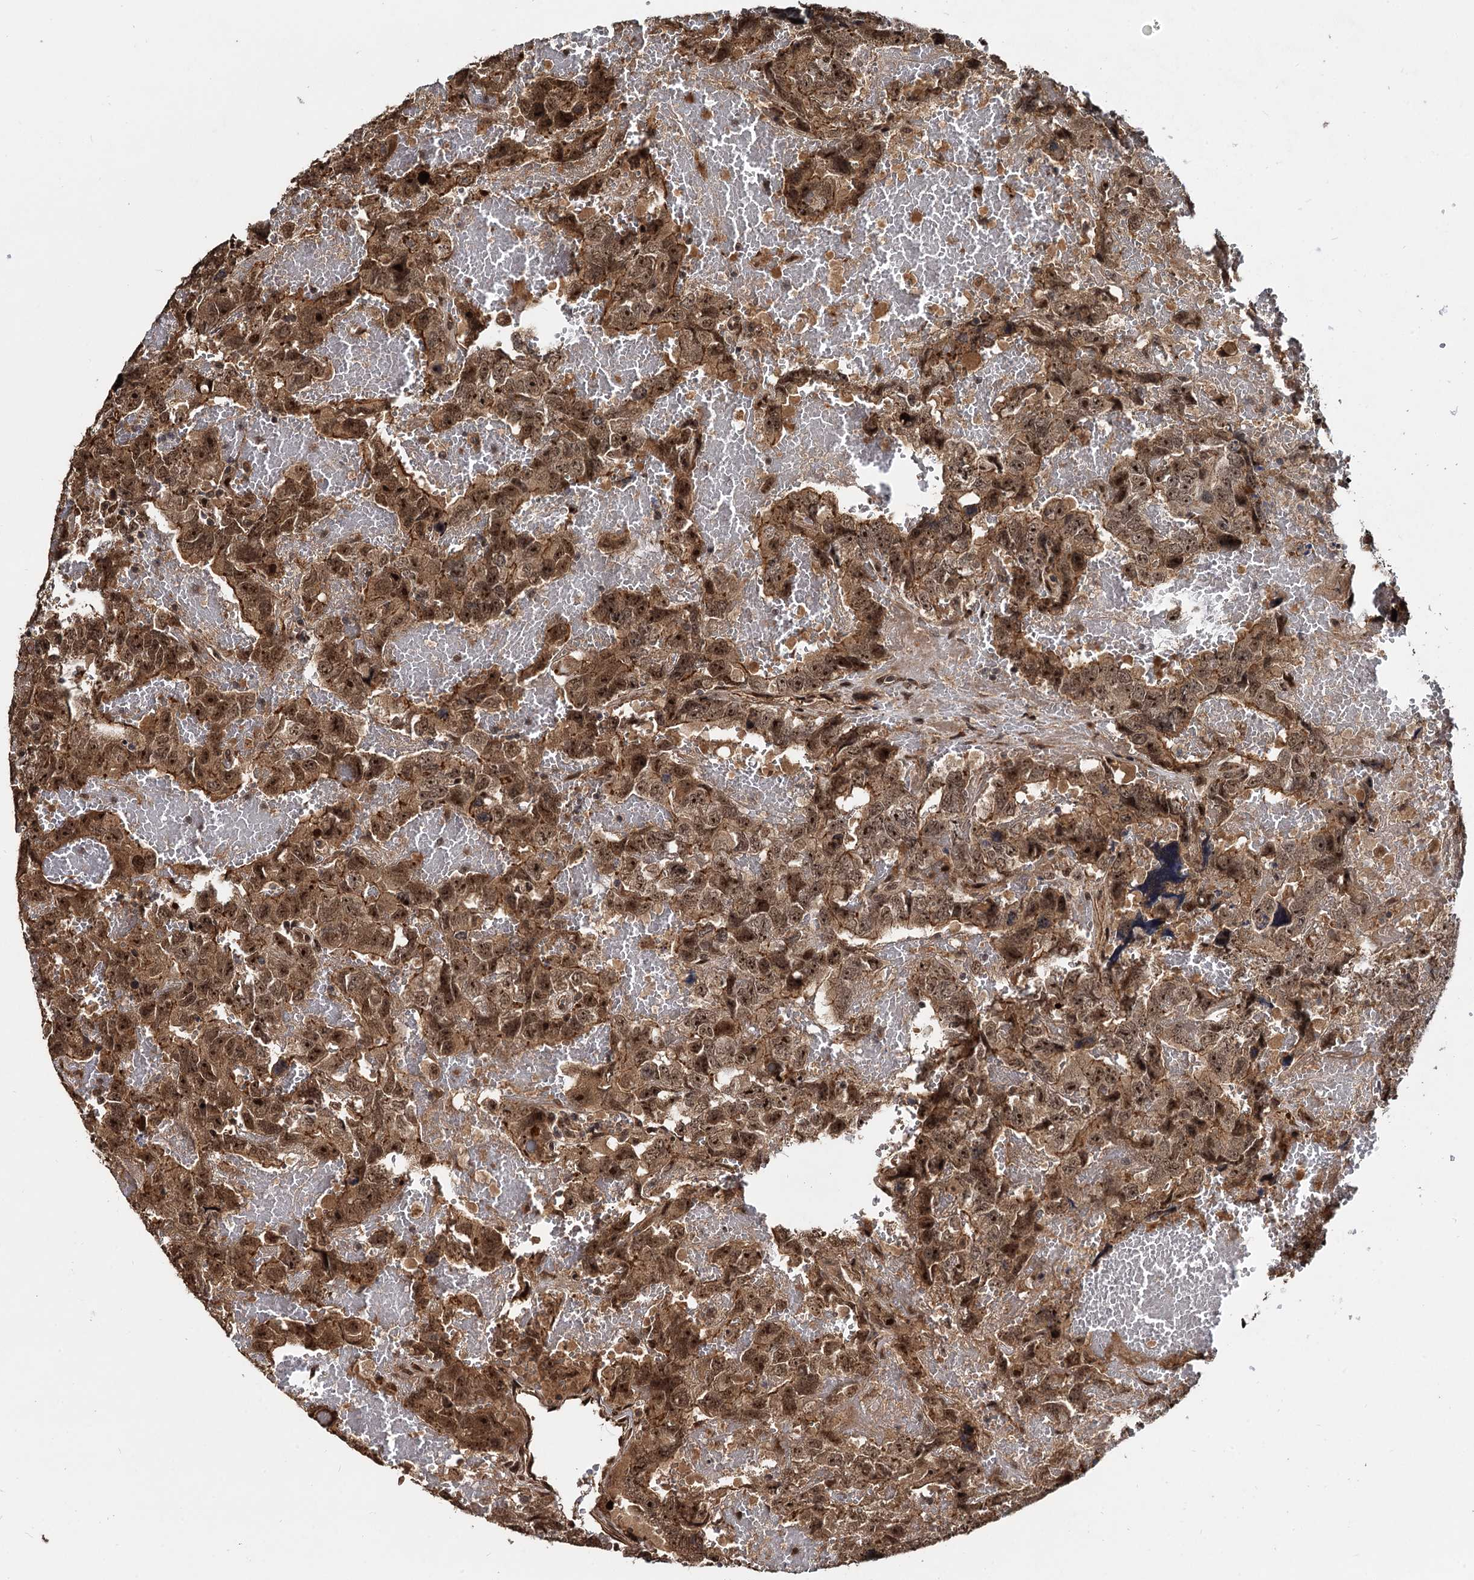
{"staining": {"intensity": "moderate", "quantity": ">75%", "location": "cytoplasmic/membranous,nuclear"}, "tissue": "testis cancer", "cell_type": "Tumor cells", "image_type": "cancer", "snomed": [{"axis": "morphology", "description": "Carcinoma, Embryonal, NOS"}, {"axis": "topography", "description": "Testis"}], "caption": "Immunohistochemical staining of testis cancer displays moderate cytoplasmic/membranous and nuclear protein expression in approximately >75% of tumor cells.", "gene": "CEP192", "patient": {"sex": "male", "age": 45}}